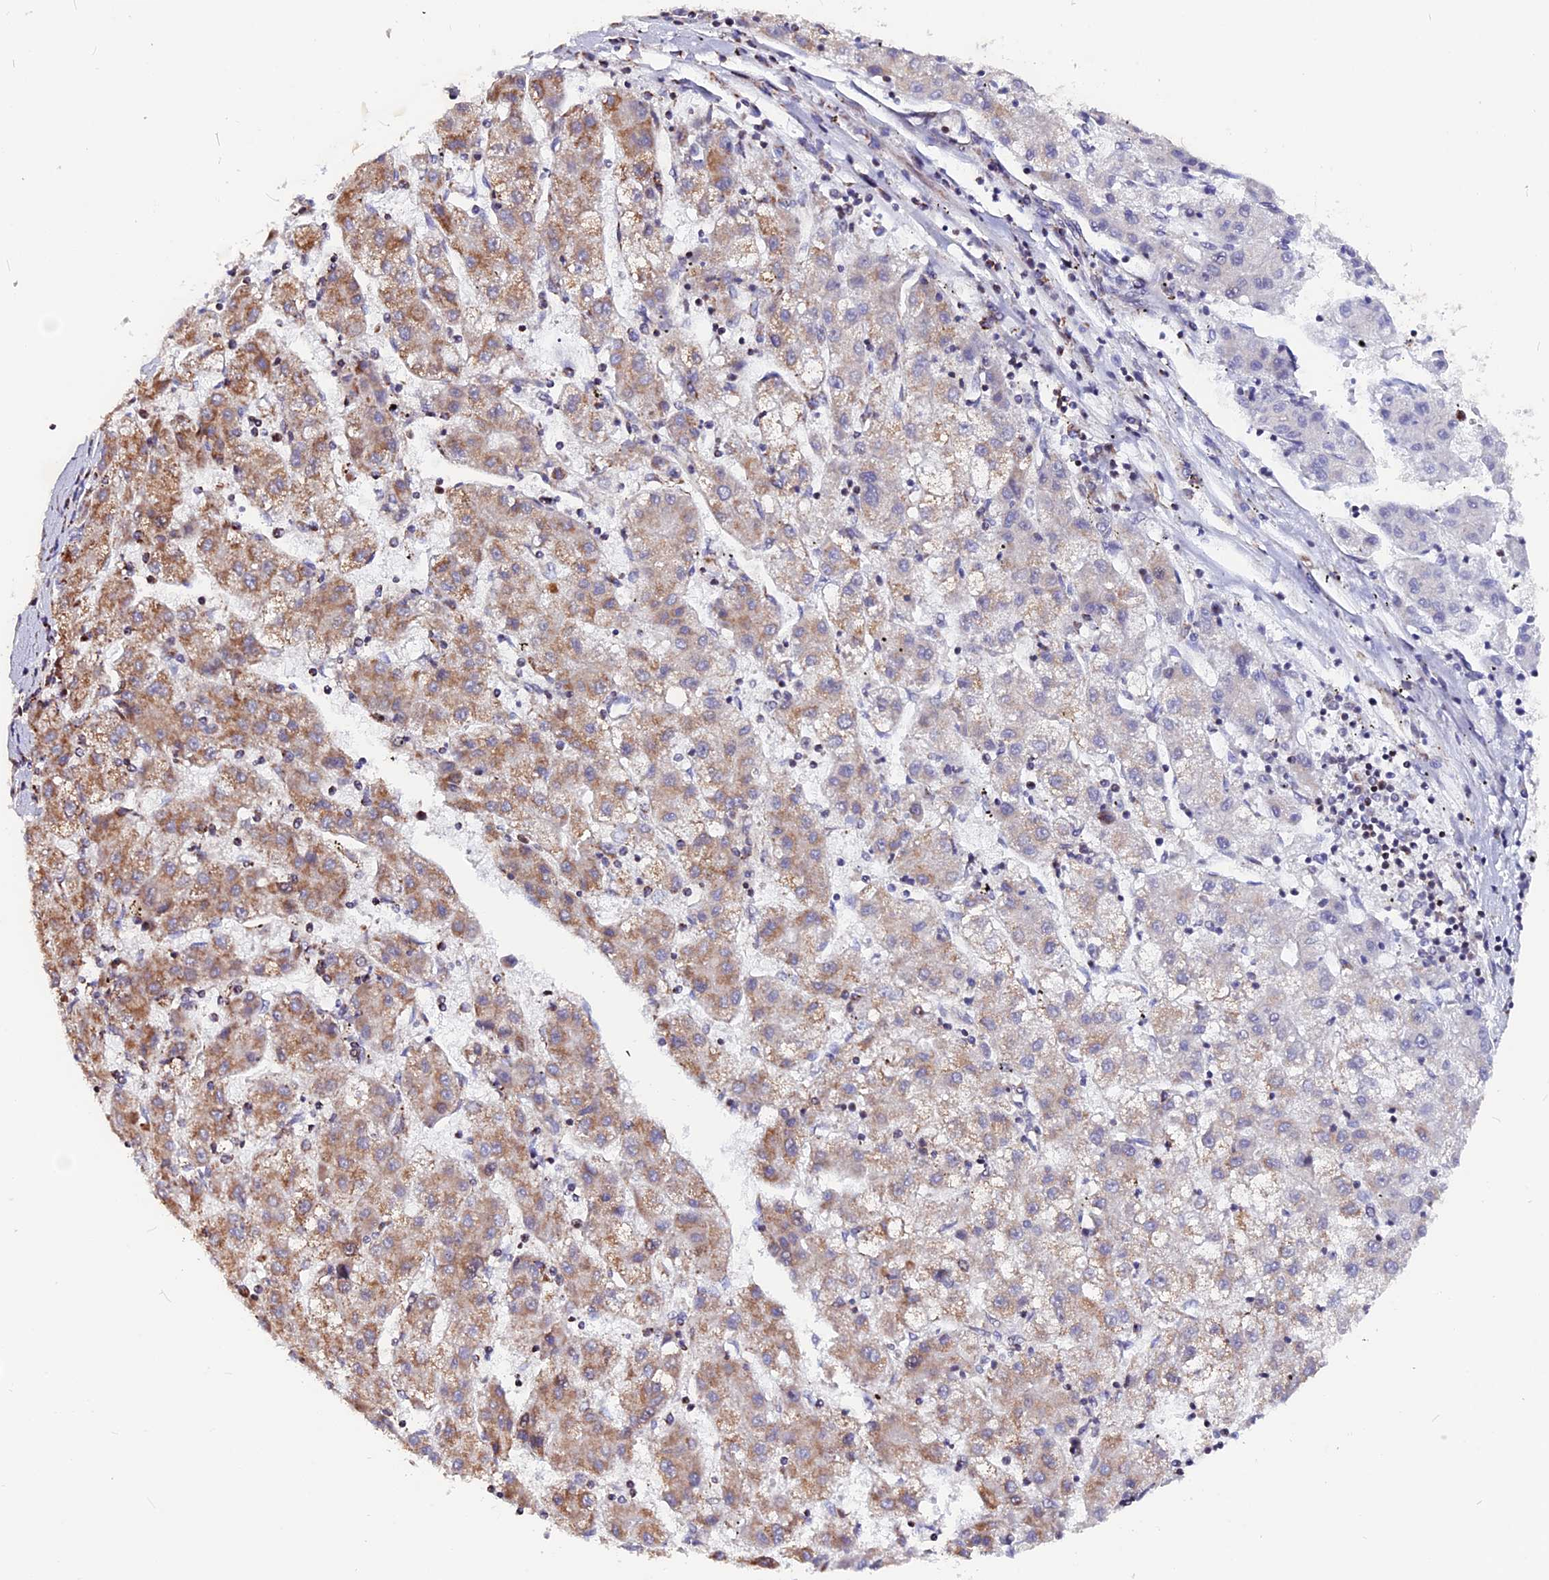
{"staining": {"intensity": "moderate", "quantity": "<25%", "location": "cytoplasmic/membranous"}, "tissue": "liver cancer", "cell_type": "Tumor cells", "image_type": "cancer", "snomed": [{"axis": "morphology", "description": "Carcinoma, Hepatocellular, NOS"}, {"axis": "topography", "description": "Liver"}], "caption": "Liver hepatocellular carcinoma was stained to show a protein in brown. There is low levels of moderate cytoplasmic/membranous staining in approximately <25% of tumor cells.", "gene": "FAM174C", "patient": {"sex": "male", "age": 72}}